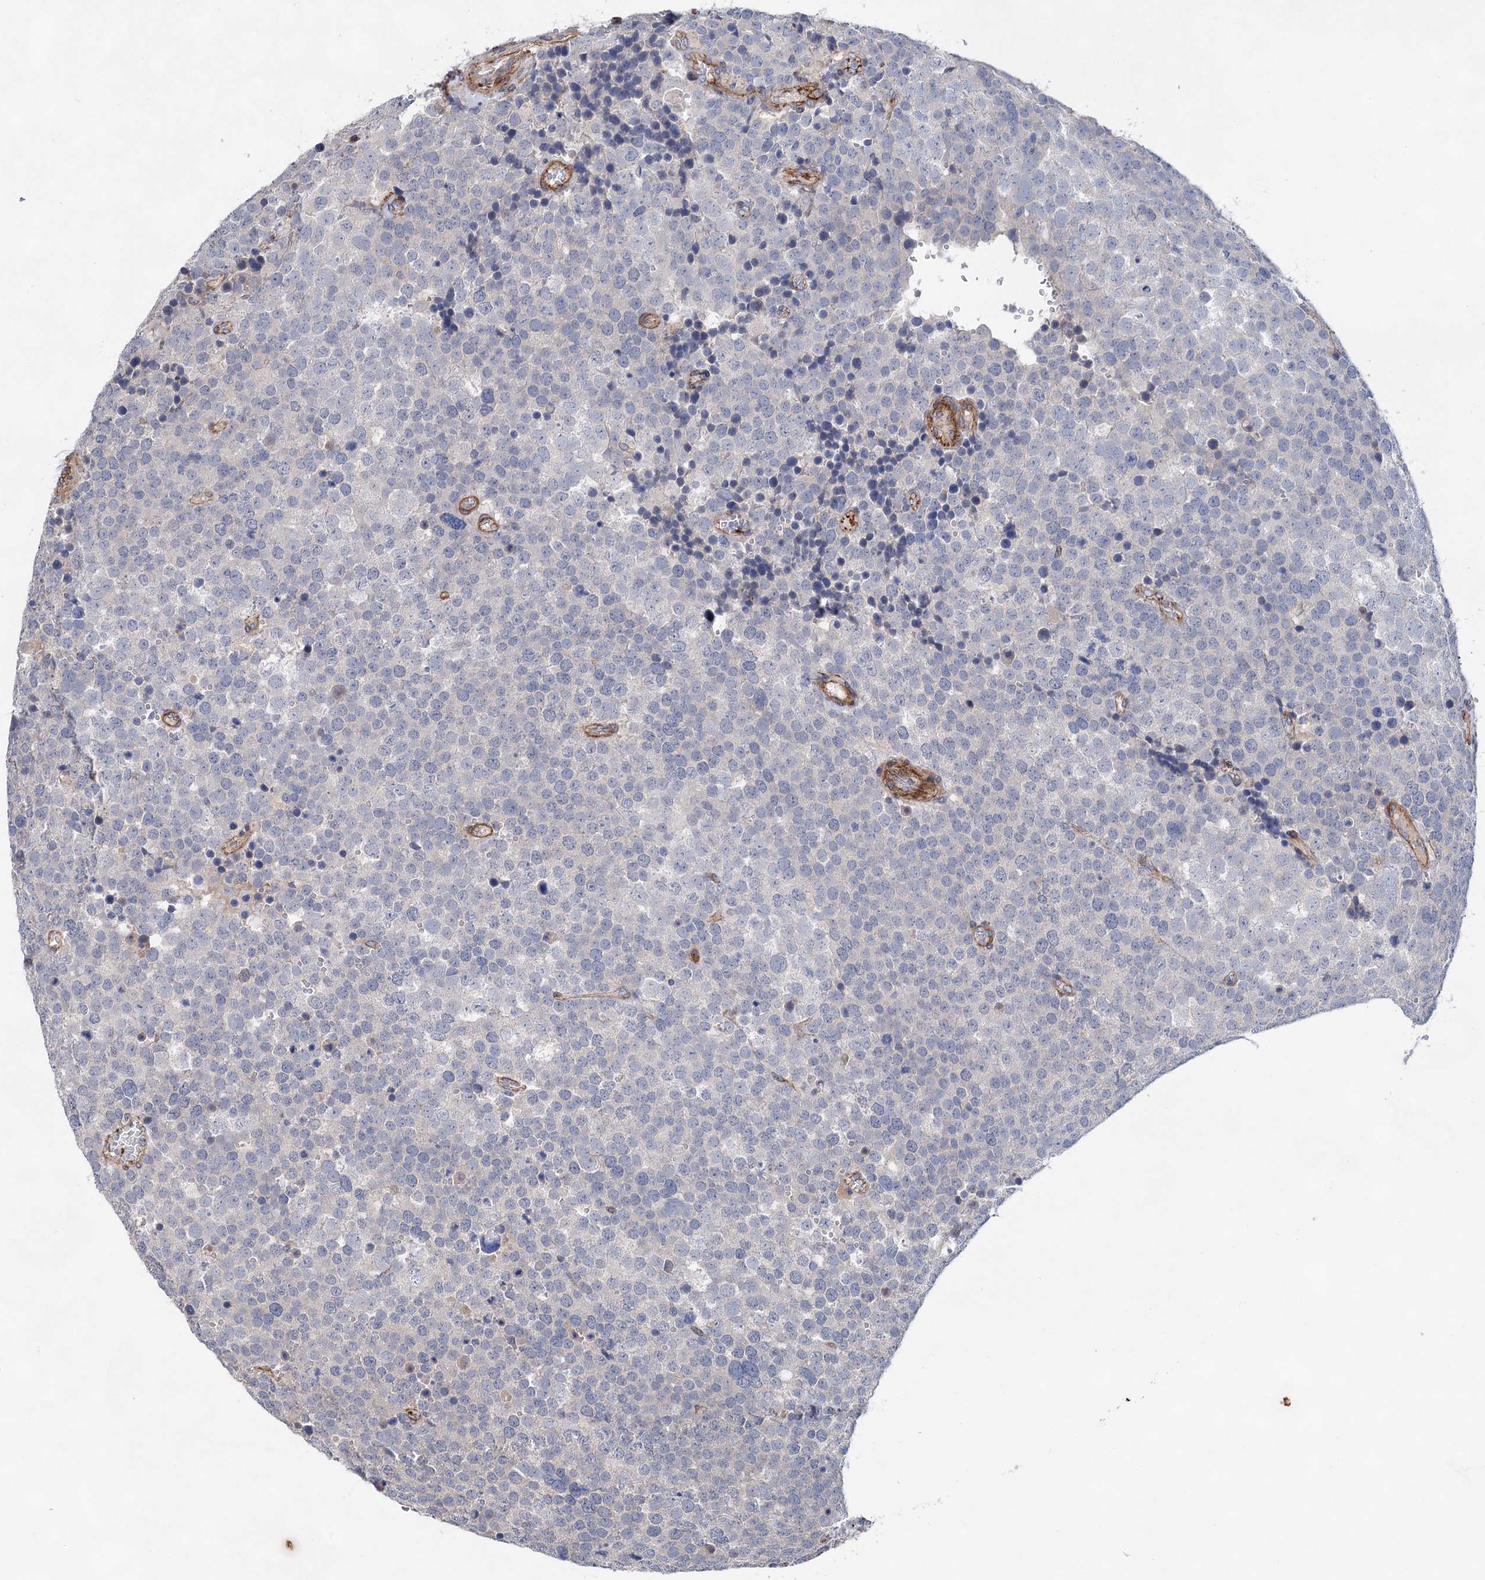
{"staining": {"intensity": "negative", "quantity": "none", "location": "none"}, "tissue": "testis cancer", "cell_type": "Tumor cells", "image_type": "cancer", "snomed": [{"axis": "morphology", "description": "Seminoma, NOS"}, {"axis": "topography", "description": "Testis"}], "caption": "The IHC image has no significant expression in tumor cells of testis cancer tissue.", "gene": "TMTC3", "patient": {"sex": "male", "age": 71}}